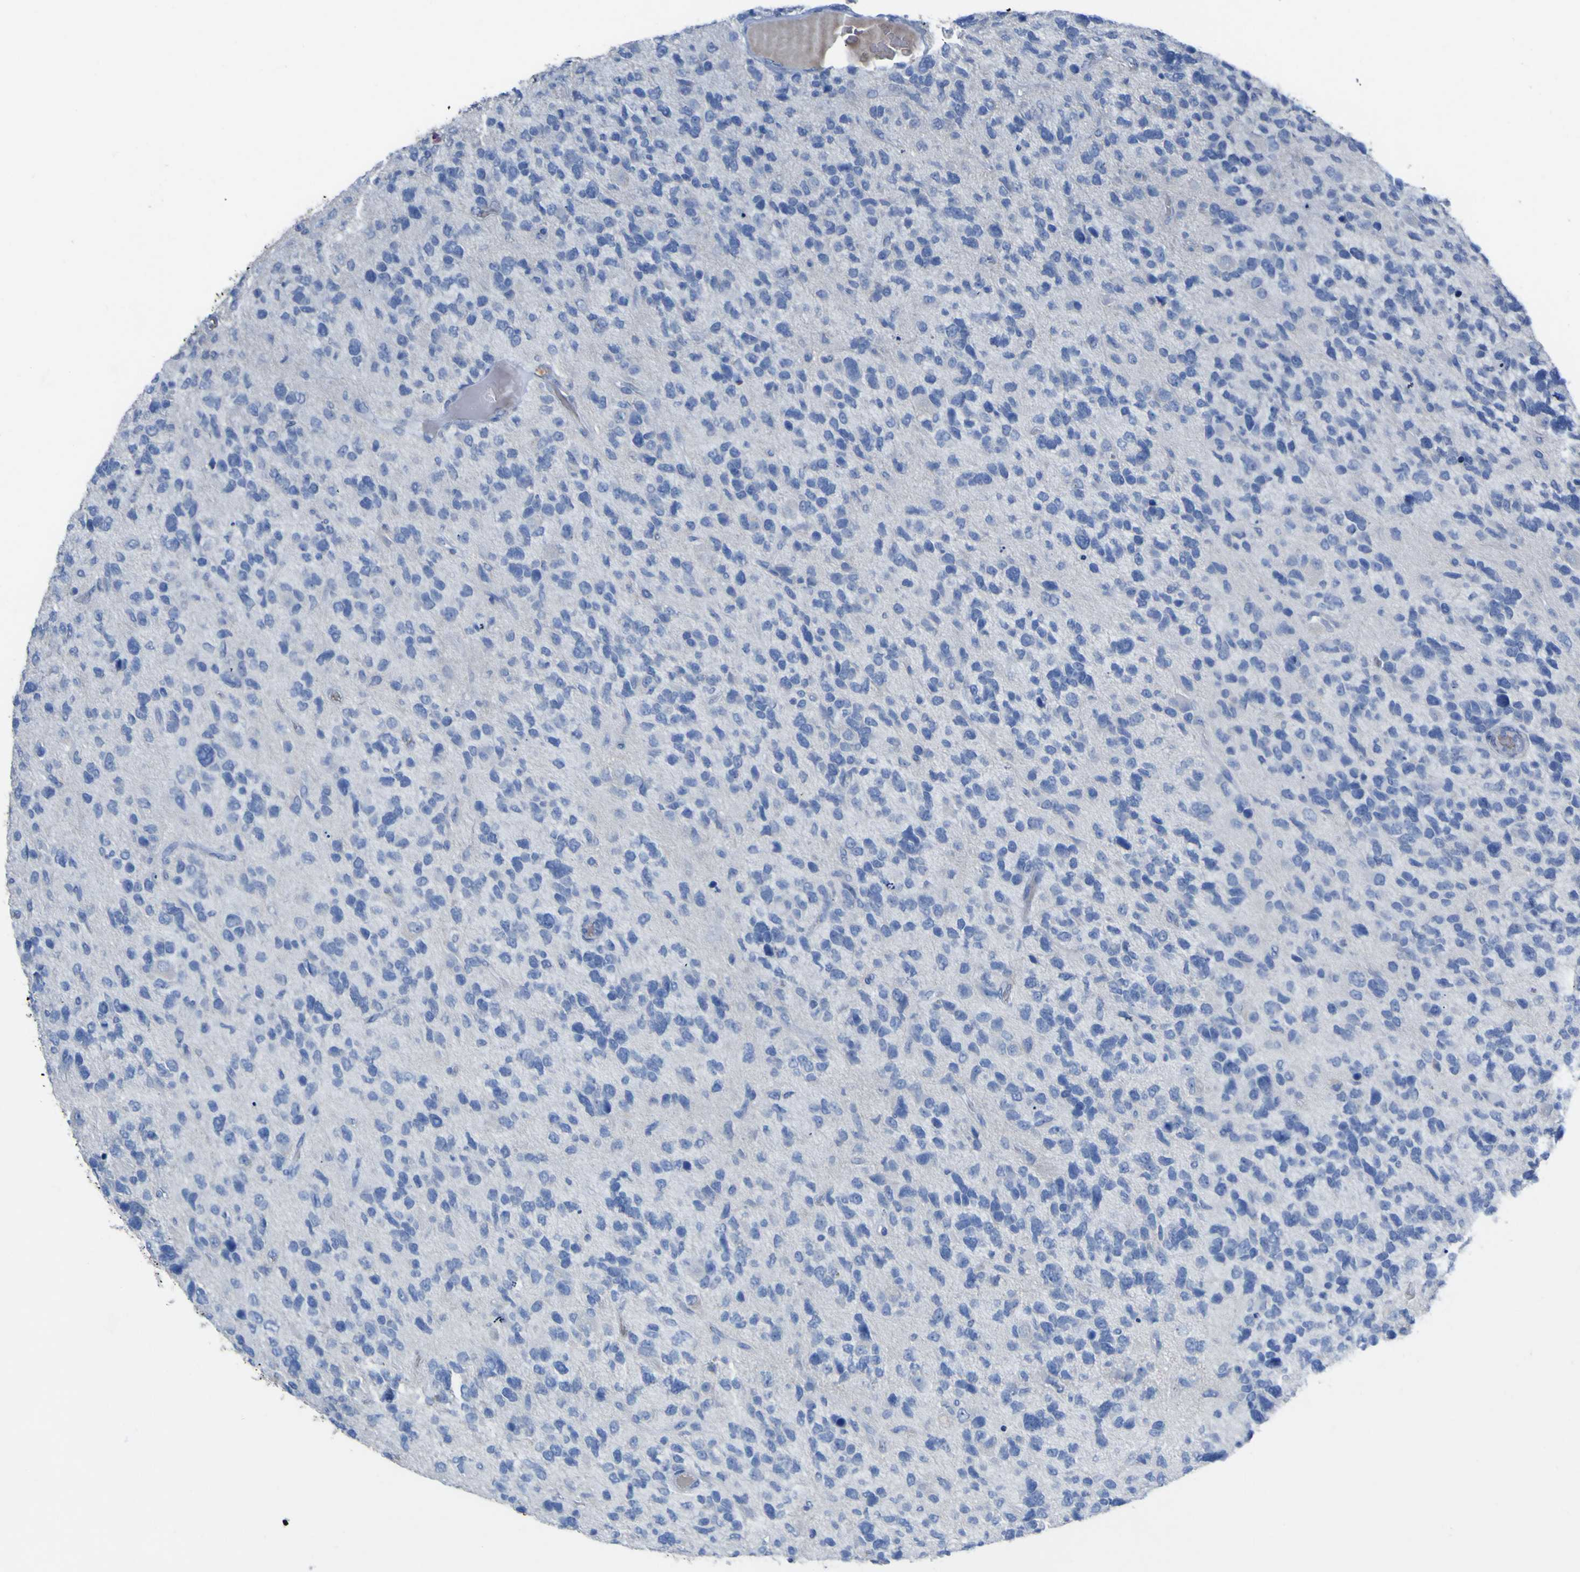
{"staining": {"intensity": "negative", "quantity": "none", "location": "none"}, "tissue": "glioma", "cell_type": "Tumor cells", "image_type": "cancer", "snomed": [{"axis": "morphology", "description": "Glioma, malignant, High grade"}, {"axis": "topography", "description": "Brain"}], "caption": "High magnification brightfield microscopy of malignant glioma (high-grade) stained with DAB (3,3'-diaminobenzidine) (brown) and counterstained with hematoxylin (blue): tumor cells show no significant staining.", "gene": "GCM1", "patient": {"sex": "female", "age": 58}}